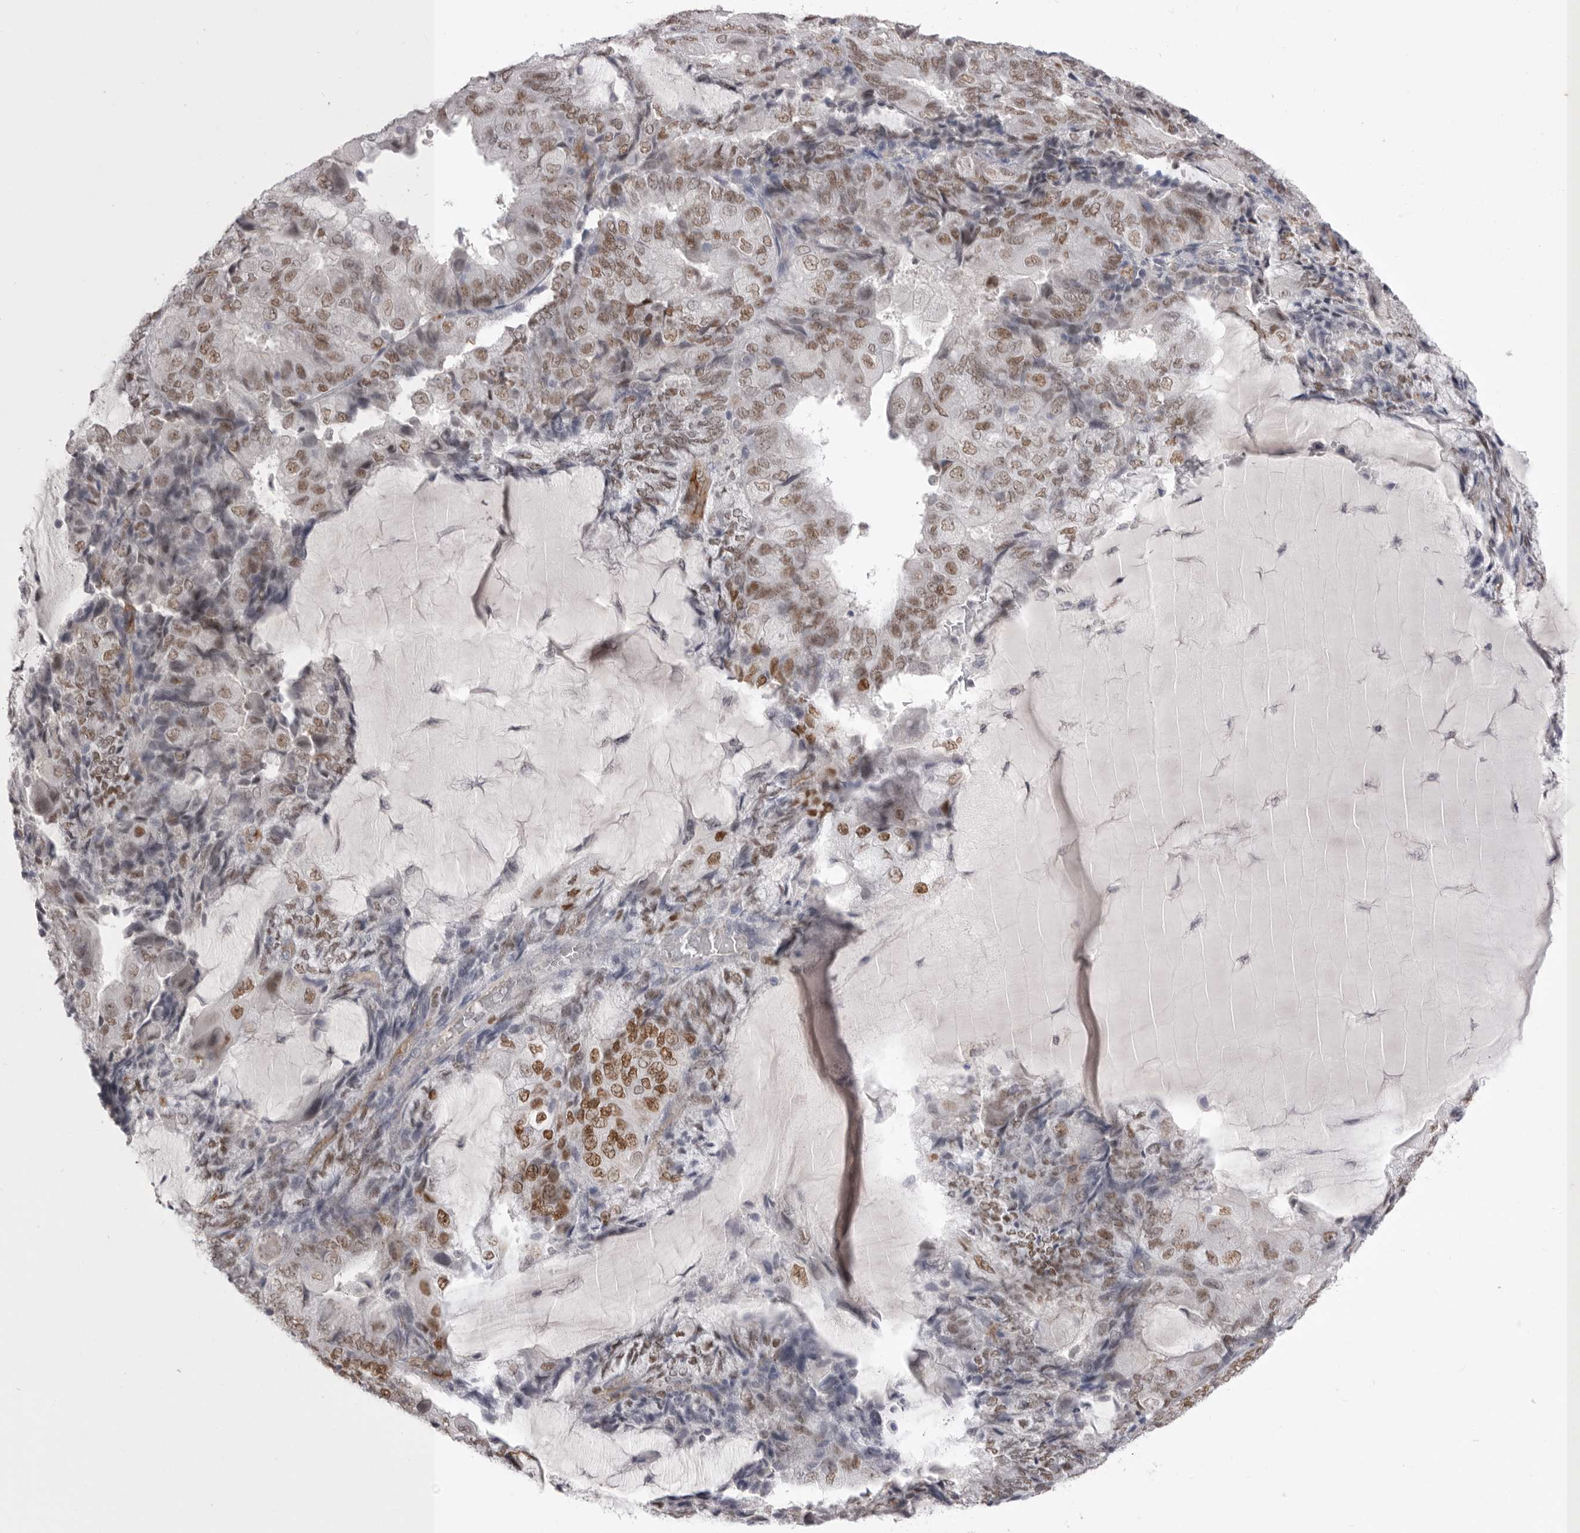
{"staining": {"intensity": "moderate", "quantity": ">75%", "location": "nuclear"}, "tissue": "endometrial cancer", "cell_type": "Tumor cells", "image_type": "cancer", "snomed": [{"axis": "morphology", "description": "Adenocarcinoma, NOS"}, {"axis": "topography", "description": "Endometrium"}], "caption": "Tumor cells exhibit medium levels of moderate nuclear staining in about >75% of cells in human endometrial cancer (adenocarcinoma).", "gene": "ZBTB7B", "patient": {"sex": "female", "age": 81}}